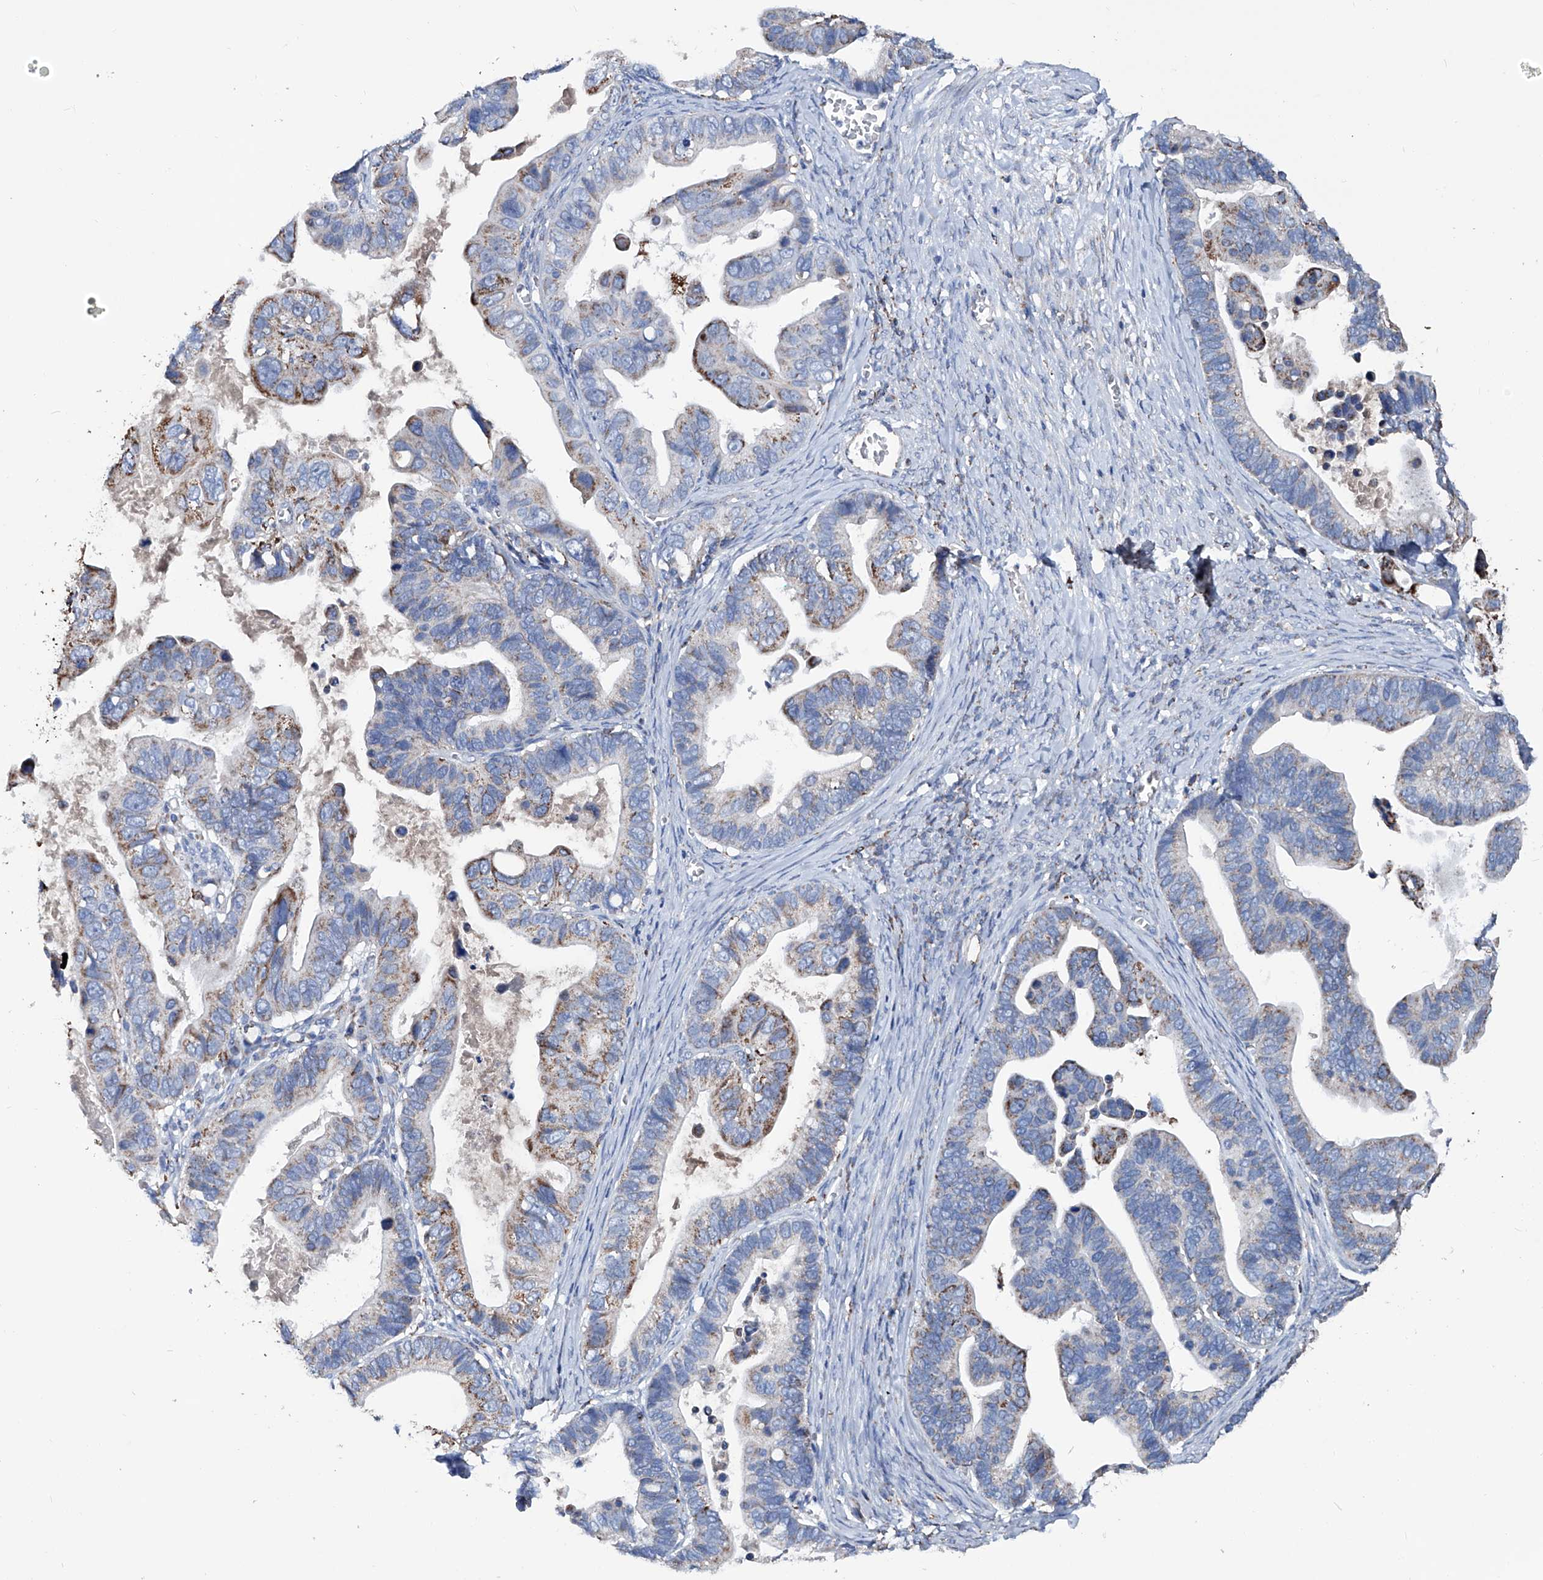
{"staining": {"intensity": "moderate", "quantity": "<25%", "location": "cytoplasmic/membranous"}, "tissue": "ovarian cancer", "cell_type": "Tumor cells", "image_type": "cancer", "snomed": [{"axis": "morphology", "description": "Cystadenocarcinoma, serous, NOS"}, {"axis": "topography", "description": "Ovary"}], "caption": "Ovarian serous cystadenocarcinoma stained with immunohistochemistry reveals moderate cytoplasmic/membranous positivity in approximately <25% of tumor cells.", "gene": "NHS", "patient": {"sex": "female", "age": 56}}